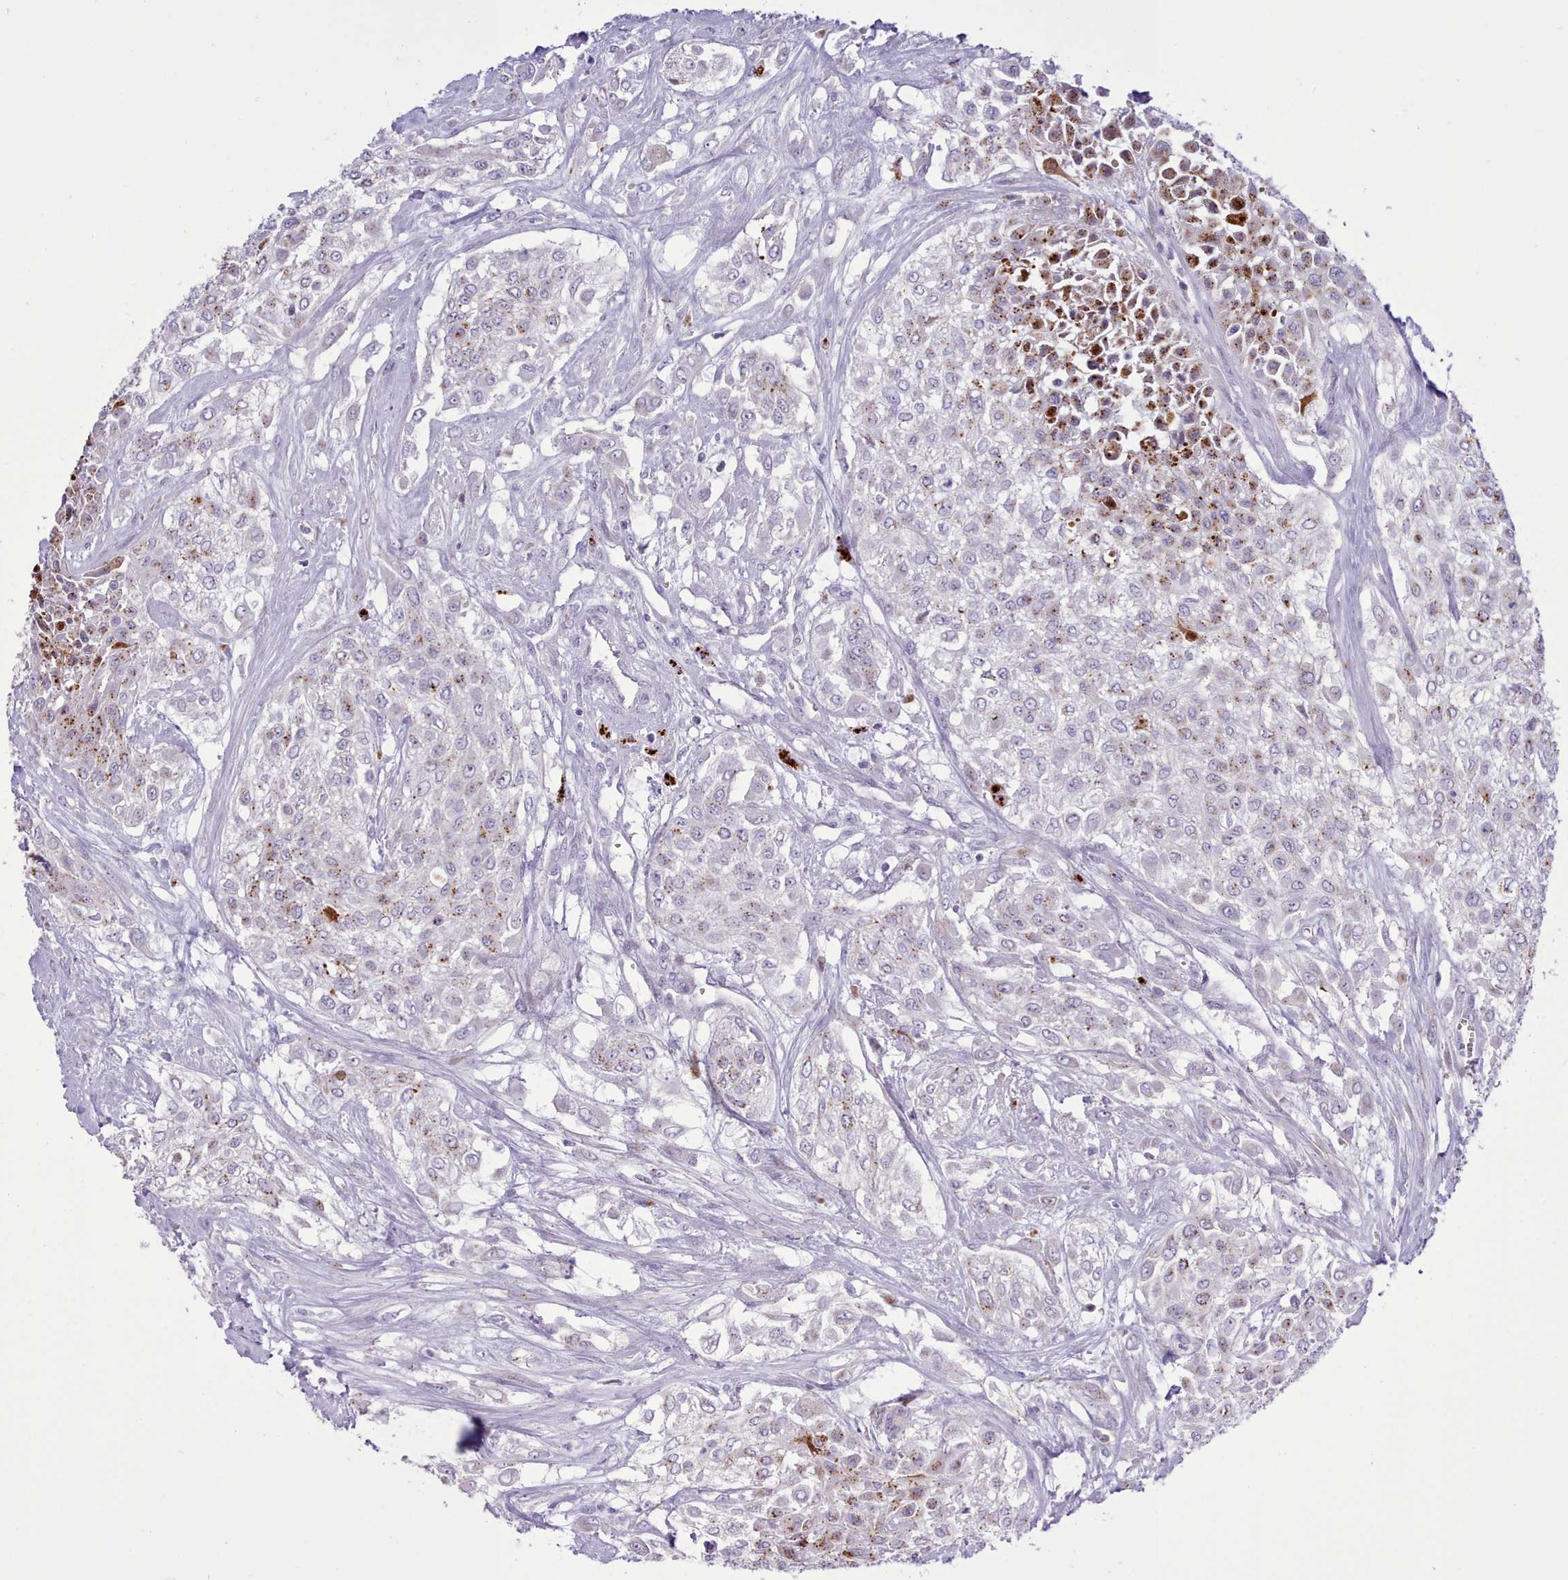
{"staining": {"intensity": "moderate", "quantity": "<25%", "location": "cytoplasmic/membranous"}, "tissue": "urothelial cancer", "cell_type": "Tumor cells", "image_type": "cancer", "snomed": [{"axis": "morphology", "description": "Urothelial carcinoma, High grade"}, {"axis": "topography", "description": "Urinary bladder"}], "caption": "Immunohistochemical staining of human high-grade urothelial carcinoma demonstrates moderate cytoplasmic/membranous protein expression in about <25% of tumor cells.", "gene": "SRD5A1", "patient": {"sex": "male", "age": 67}}